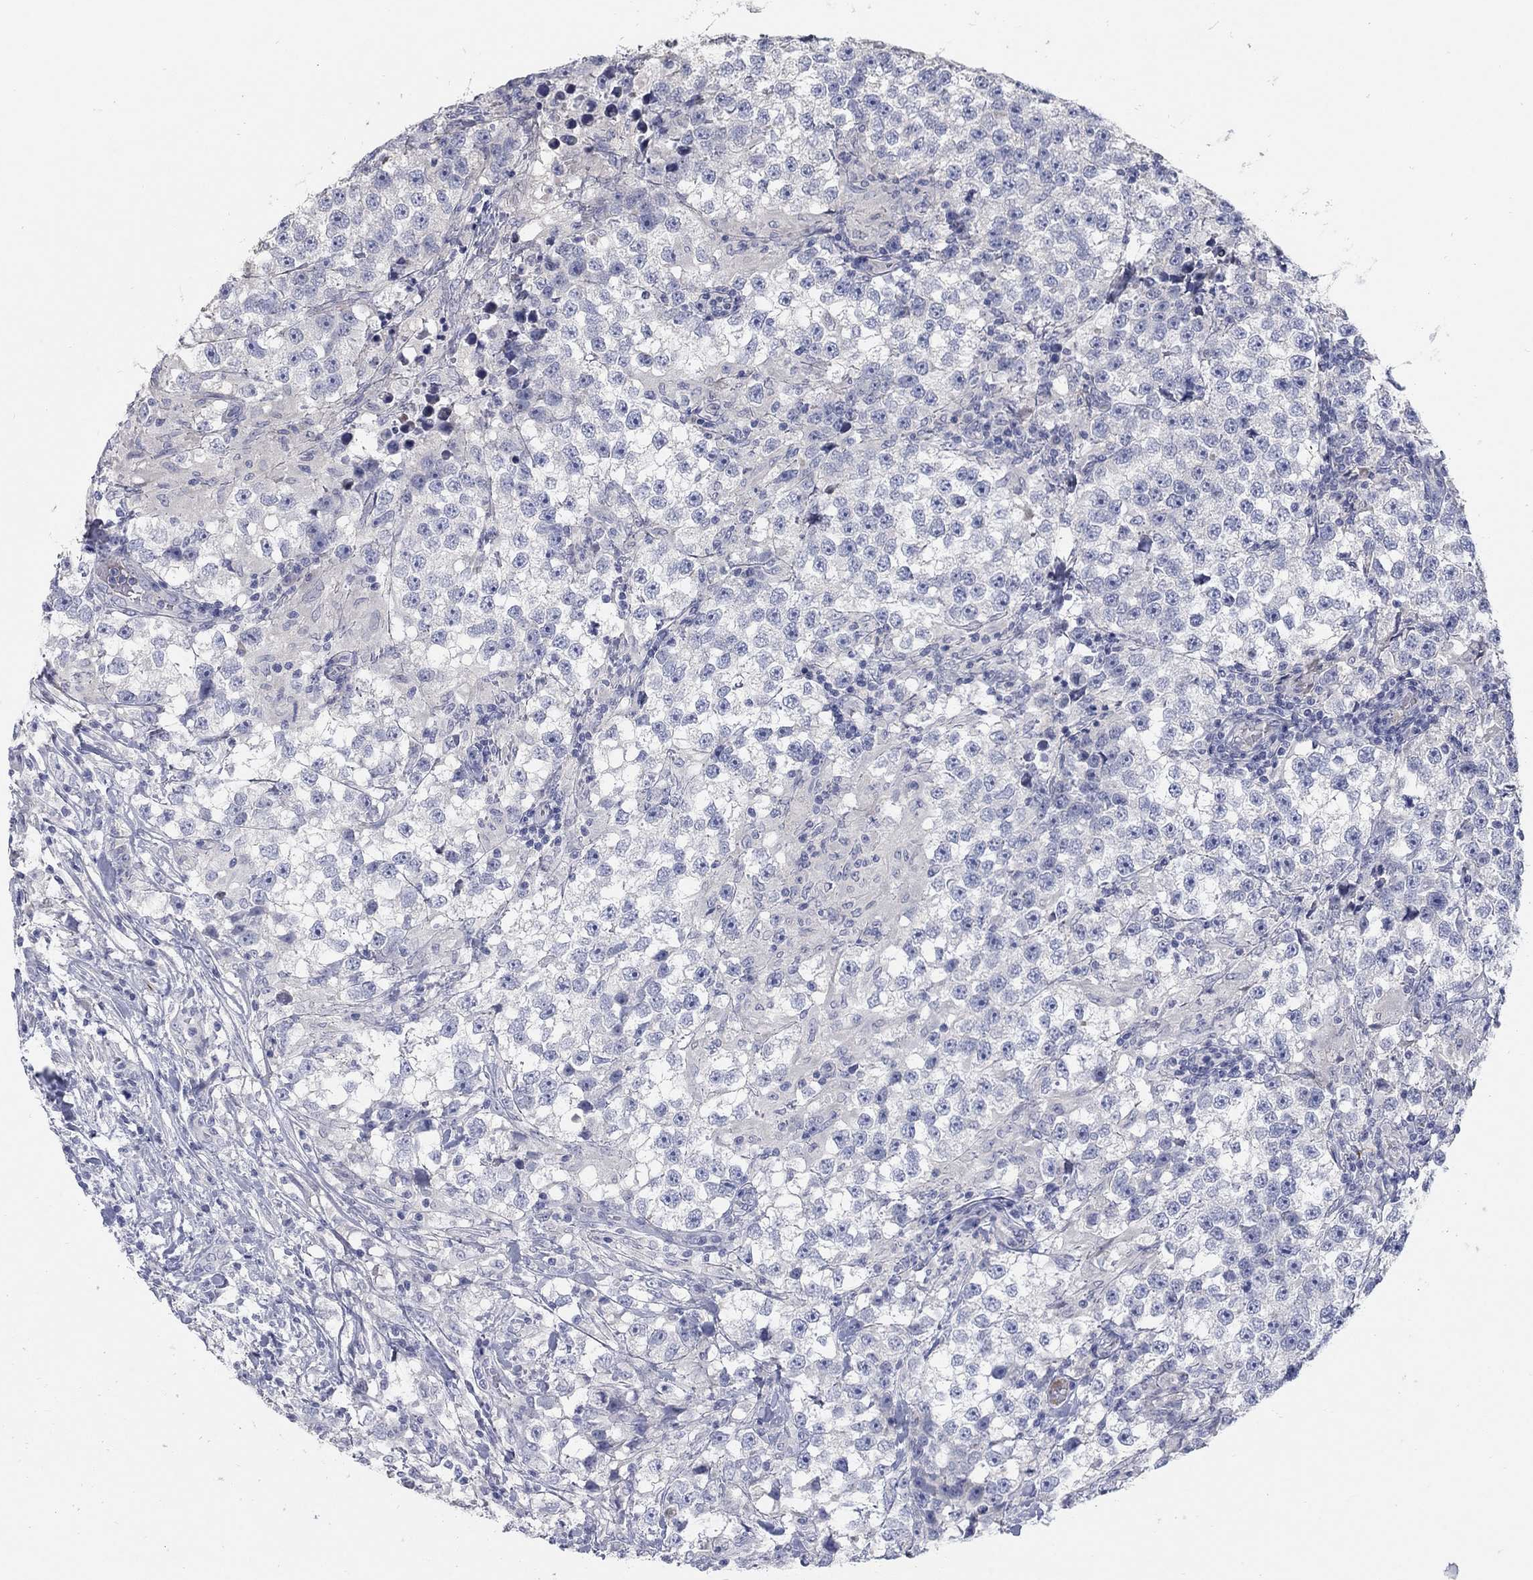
{"staining": {"intensity": "negative", "quantity": "none", "location": "none"}, "tissue": "testis cancer", "cell_type": "Tumor cells", "image_type": "cancer", "snomed": [{"axis": "morphology", "description": "Seminoma, NOS"}, {"axis": "topography", "description": "Testis"}], "caption": "Micrograph shows no protein staining in tumor cells of testis cancer tissue.", "gene": "TMEM249", "patient": {"sex": "male", "age": 46}}